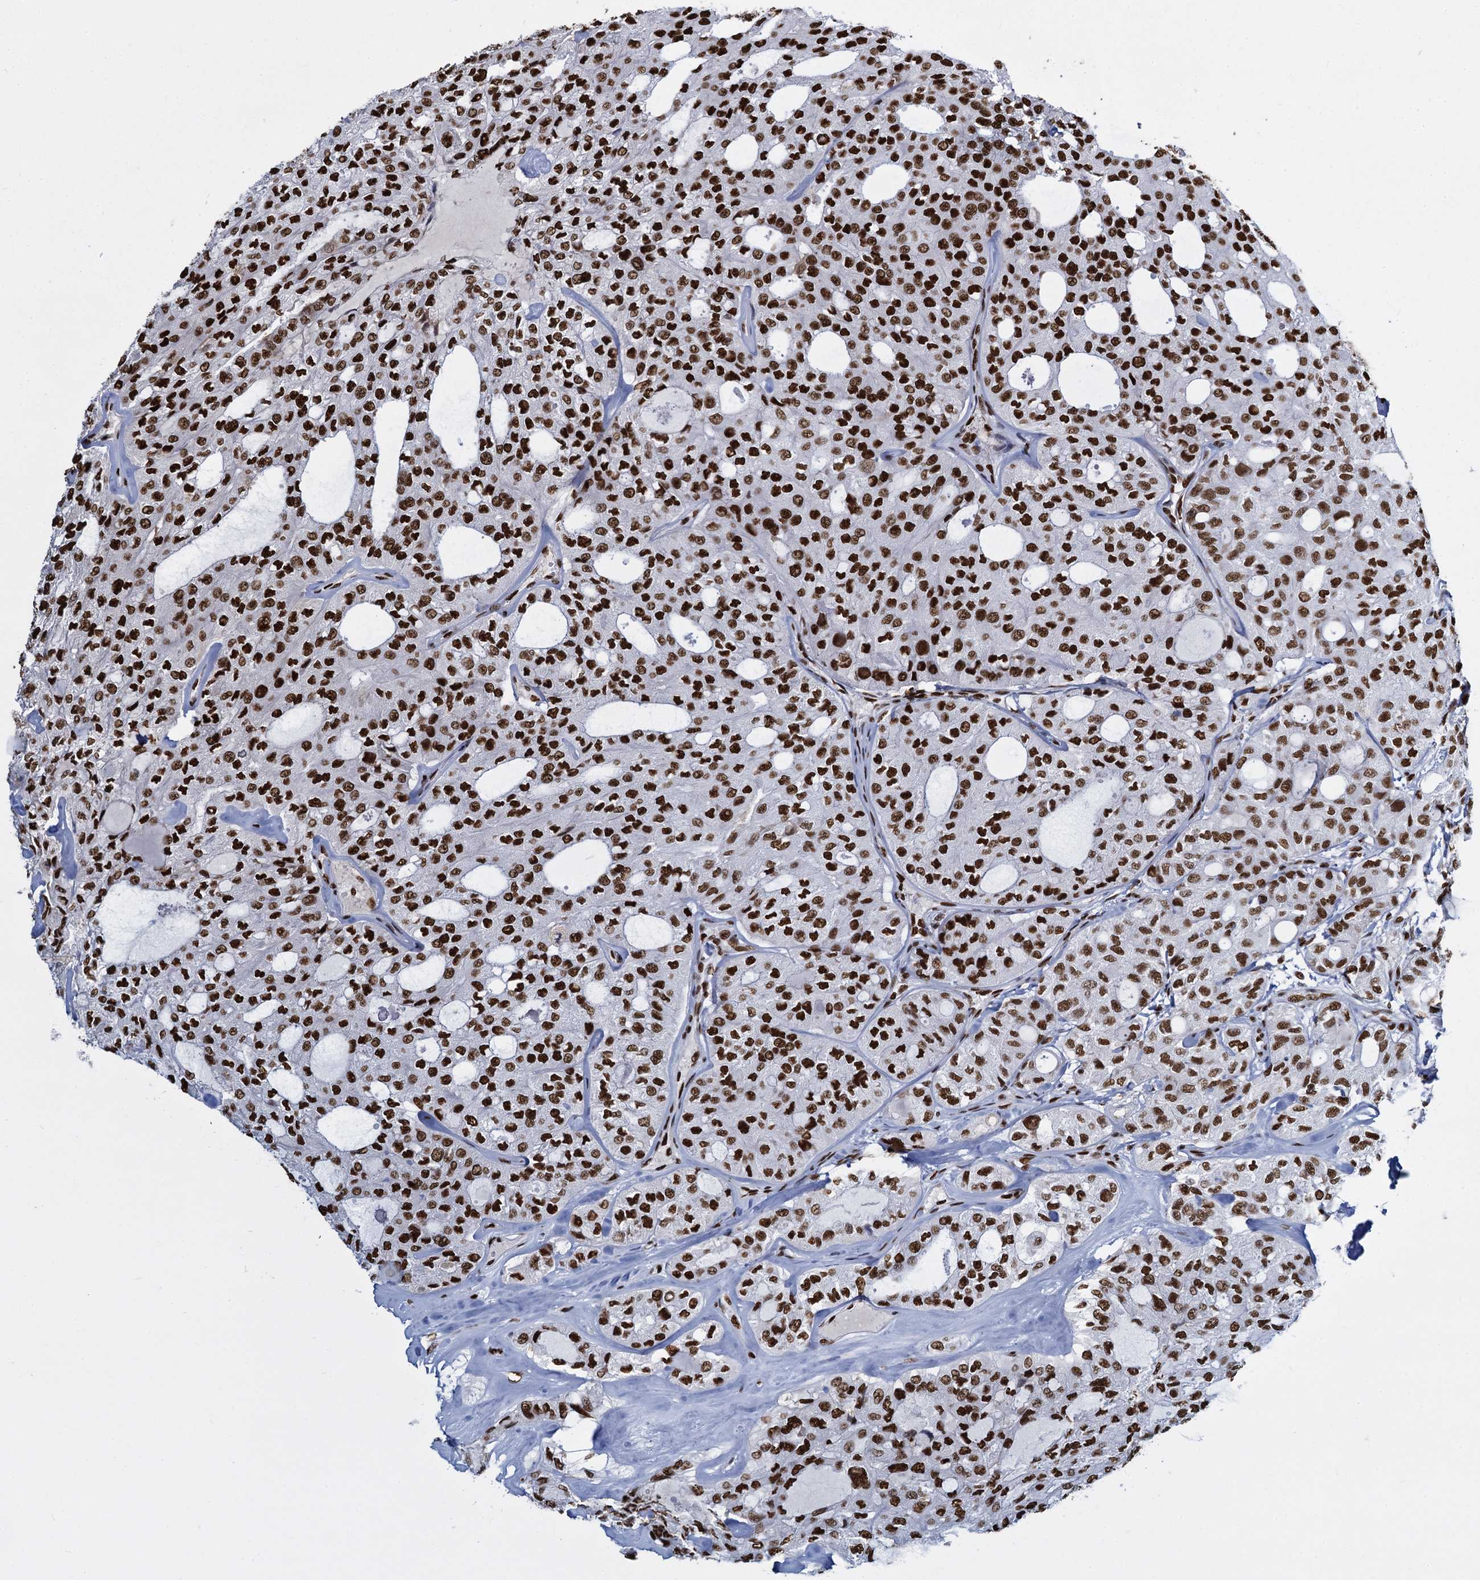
{"staining": {"intensity": "strong", "quantity": ">75%", "location": "nuclear"}, "tissue": "thyroid cancer", "cell_type": "Tumor cells", "image_type": "cancer", "snomed": [{"axis": "morphology", "description": "Follicular adenoma carcinoma, NOS"}, {"axis": "topography", "description": "Thyroid gland"}], "caption": "High-power microscopy captured an immunohistochemistry photomicrograph of follicular adenoma carcinoma (thyroid), revealing strong nuclear positivity in approximately >75% of tumor cells.", "gene": "DCPS", "patient": {"sex": "male", "age": 75}}